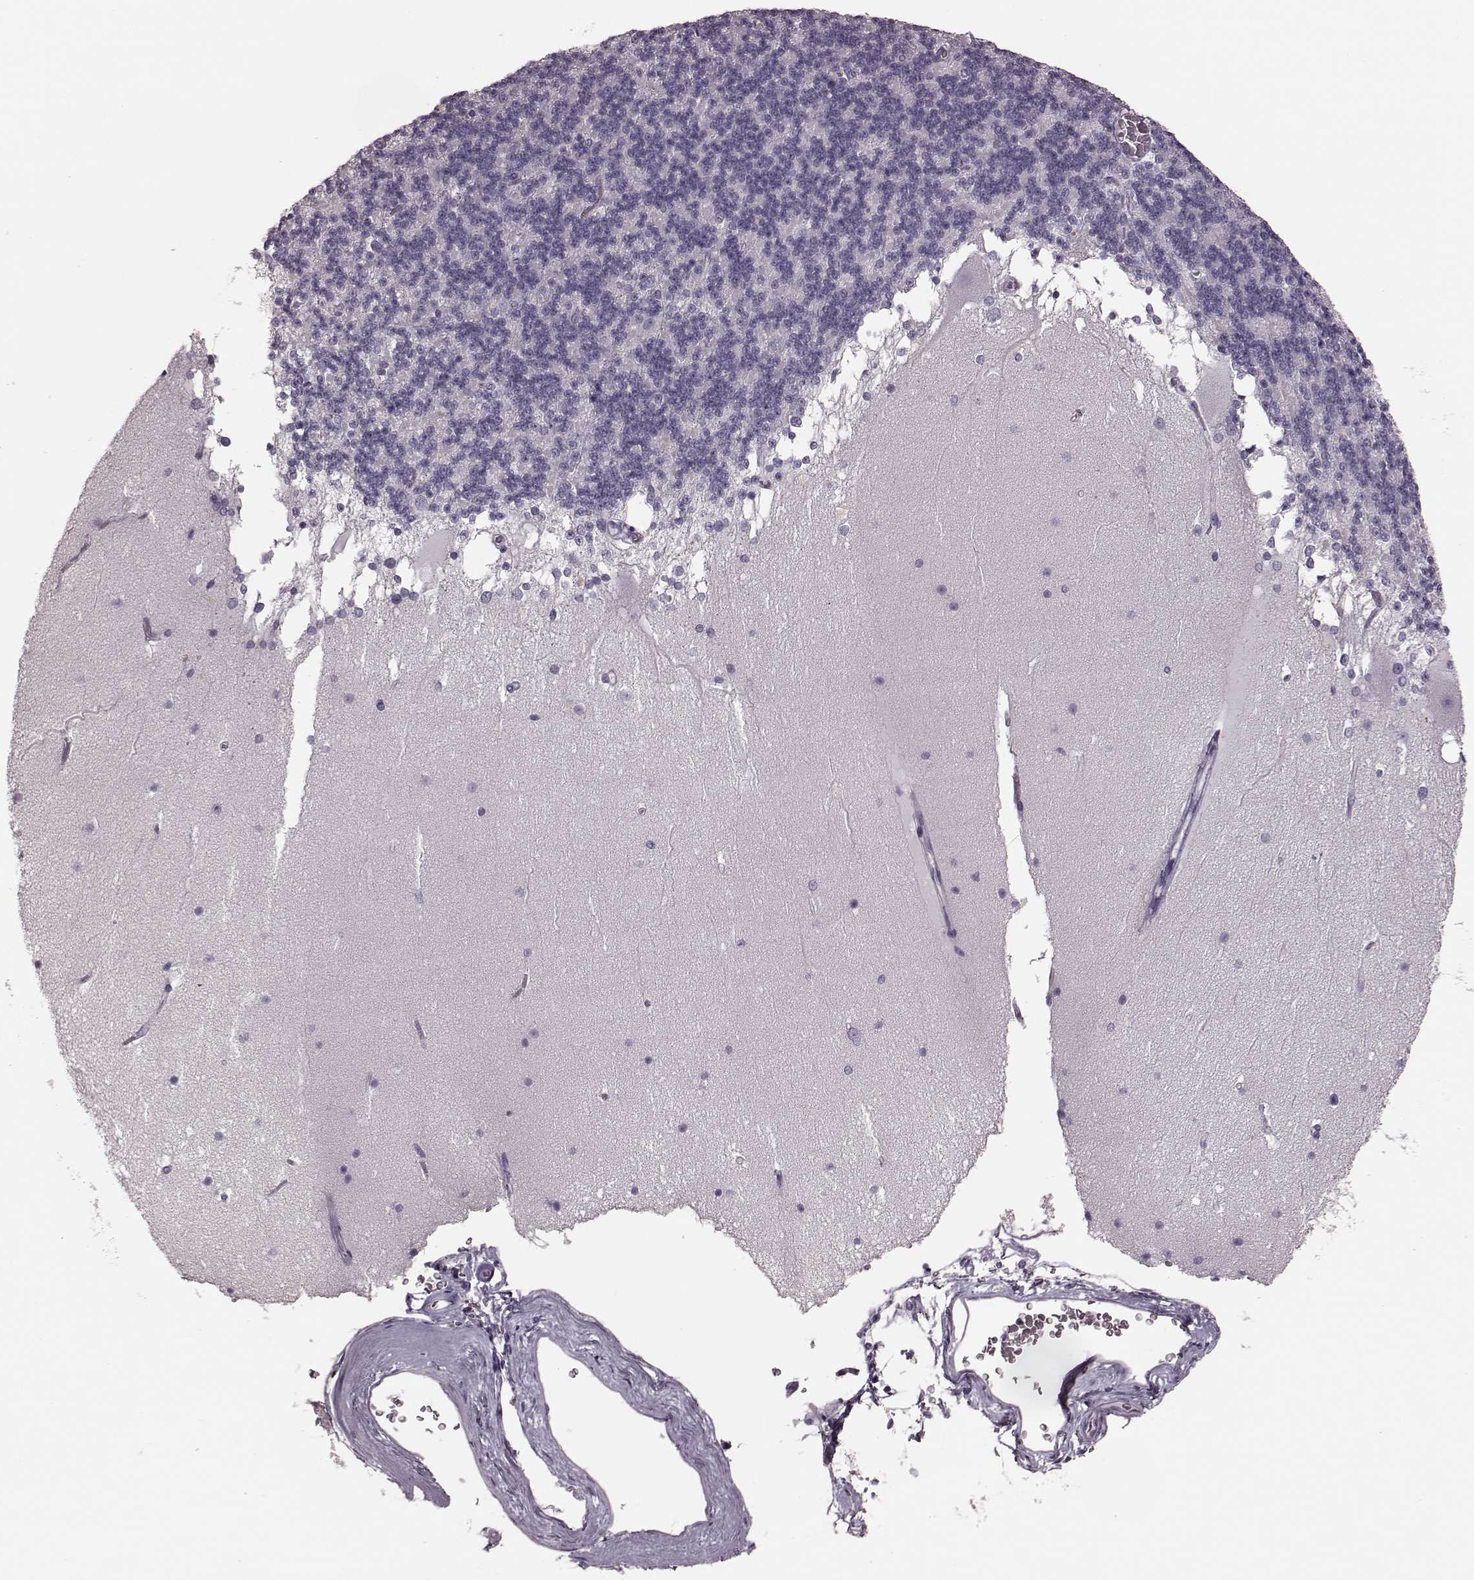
{"staining": {"intensity": "negative", "quantity": "none", "location": "none"}, "tissue": "cerebellum", "cell_type": "Cells in granular layer", "image_type": "normal", "snomed": [{"axis": "morphology", "description": "Normal tissue, NOS"}, {"axis": "topography", "description": "Cerebellum"}], "caption": "Immunohistochemistry (IHC) photomicrograph of normal cerebellum stained for a protein (brown), which shows no staining in cells in granular layer. Nuclei are stained in blue.", "gene": "TRPM1", "patient": {"sex": "female", "age": 19}}